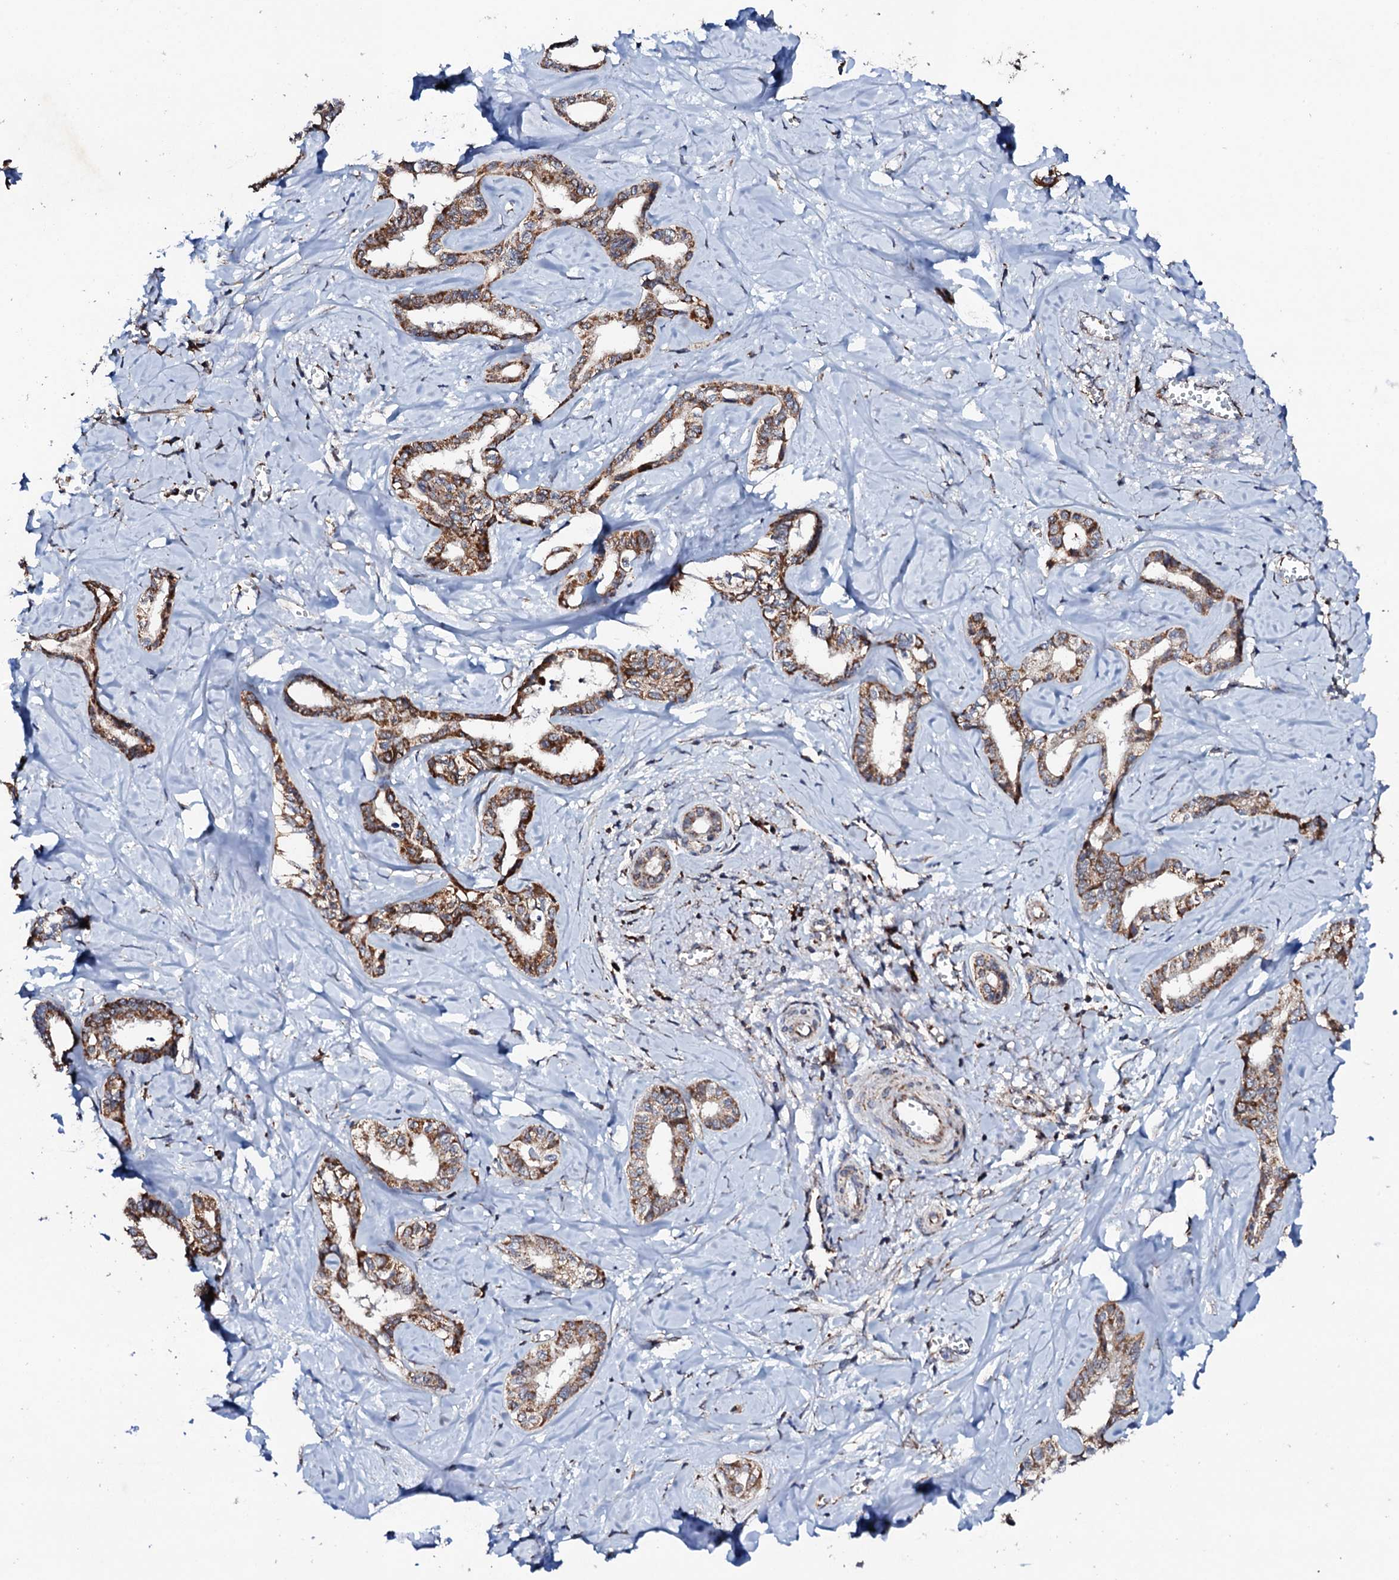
{"staining": {"intensity": "moderate", "quantity": ">75%", "location": "cytoplasmic/membranous"}, "tissue": "liver cancer", "cell_type": "Tumor cells", "image_type": "cancer", "snomed": [{"axis": "morphology", "description": "Cholangiocarcinoma"}, {"axis": "topography", "description": "Liver"}], "caption": "High-magnification brightfield microscopy of liver cancer stained with DAB (brown) and counterstained with hematoxylin (blue). tumor cells exhibit moderate cytoplasmic/membranous staining is identified in approximately>75% of cells. The protein is stained brown, and the nuclei are stained in blue (DAB (3,3'-diaminobenzidine) IHC with brightfield microscopy, high magnification).", "gene": "MTIF3", "patient": {"sex": "female", "age": 77}}